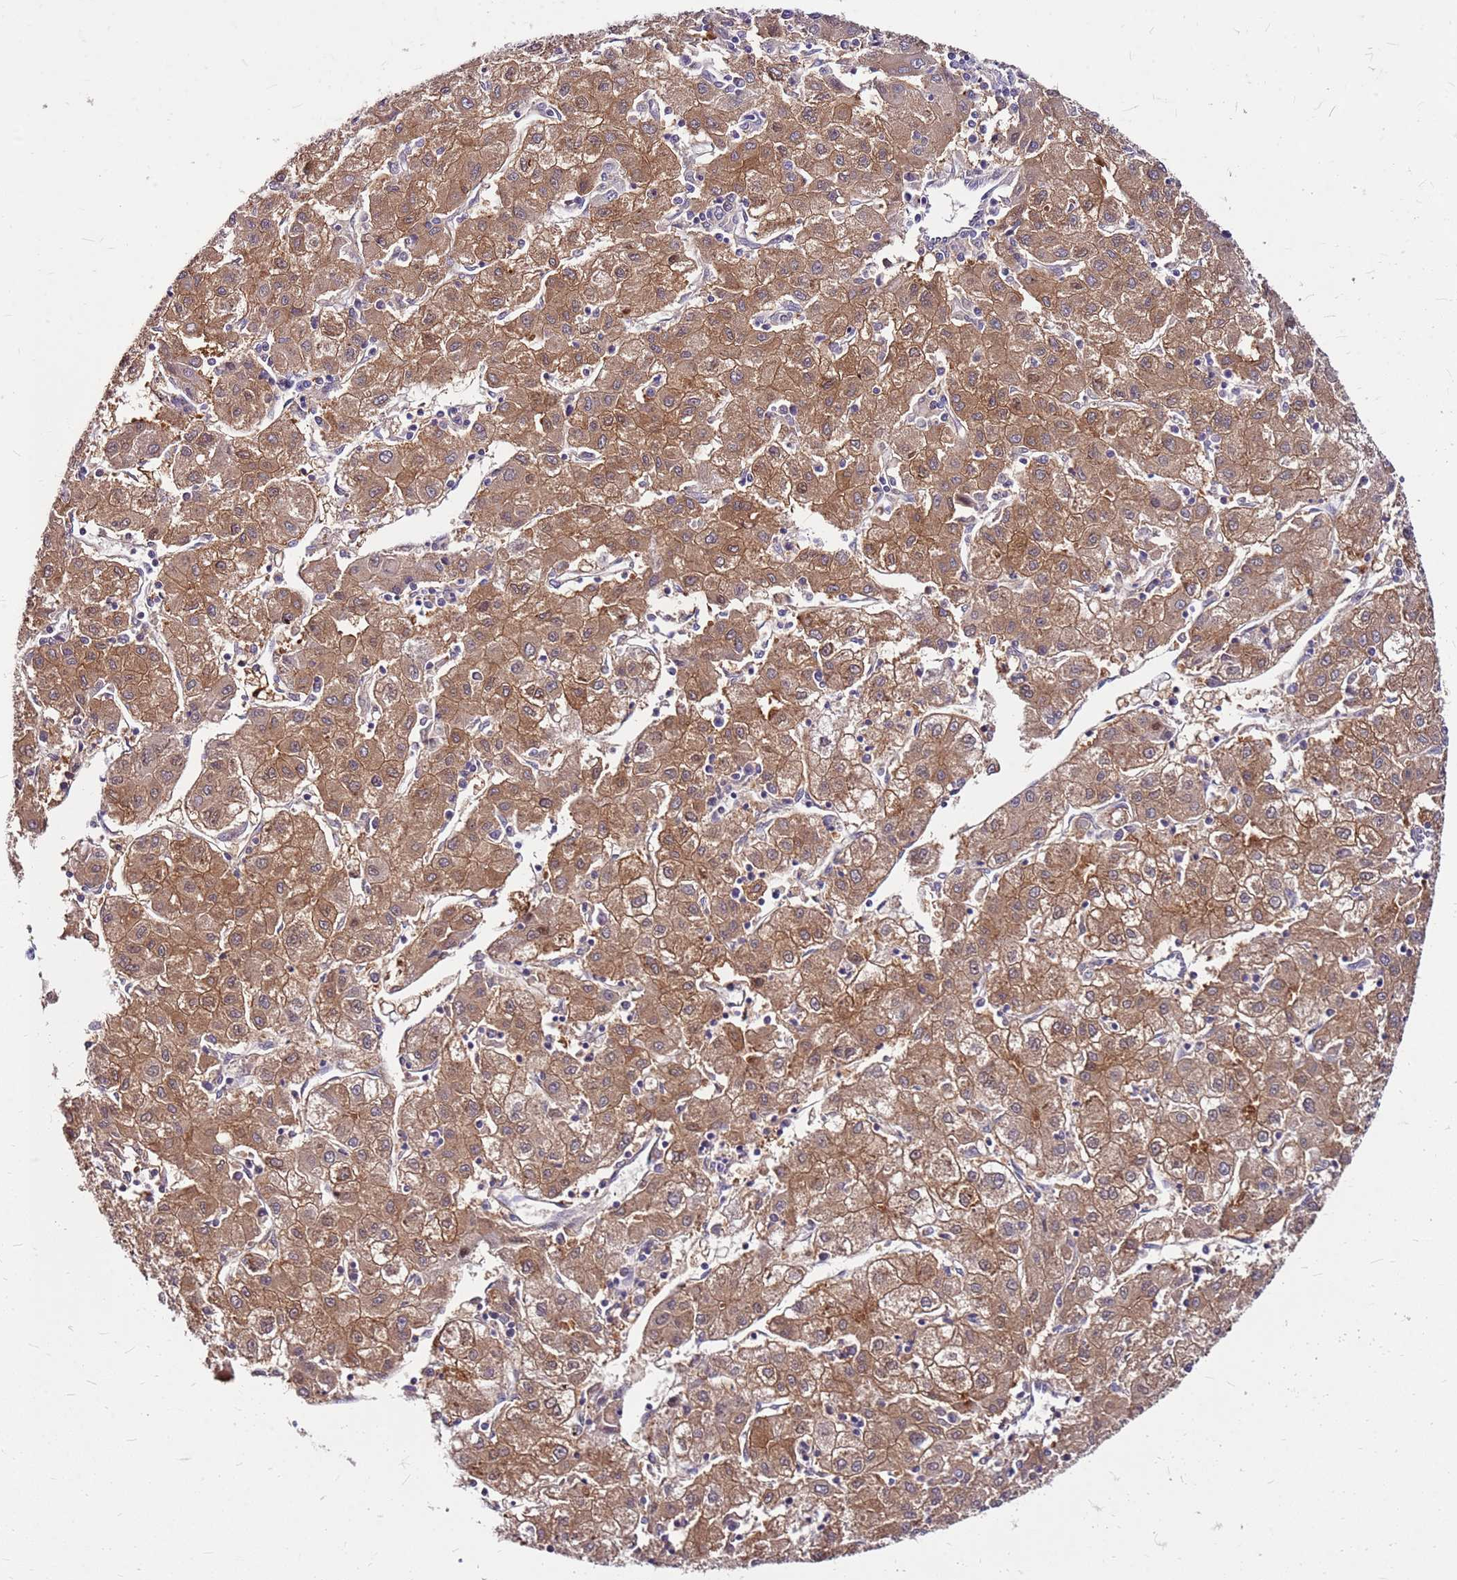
{"staining": {"intensity": "moderate", "quantity": ">75%", "location": "cytoplasmic/membranous"}, "tissue": "liver cancer", "cell_type": "Tumor cells", "image_type": "cancer", "snomed": [{"axis": "morphology", "description": "Carcinoma, Hepatocellular, NOS"}, {"axis": "topography", "description": "Liver"}], "caption": "An IHC micrograph of tumor tissue is shown. Protein staining in brown shows moderate cytoplasmic/membranous positivity in liver cancer within tumor cells. (DAB (3,3'-diaminobenzidine) IHC with brightfield microscopy, high magnification).", "gene": "ALDH1A3", "patient": {"sex": "male", "age": 72}}